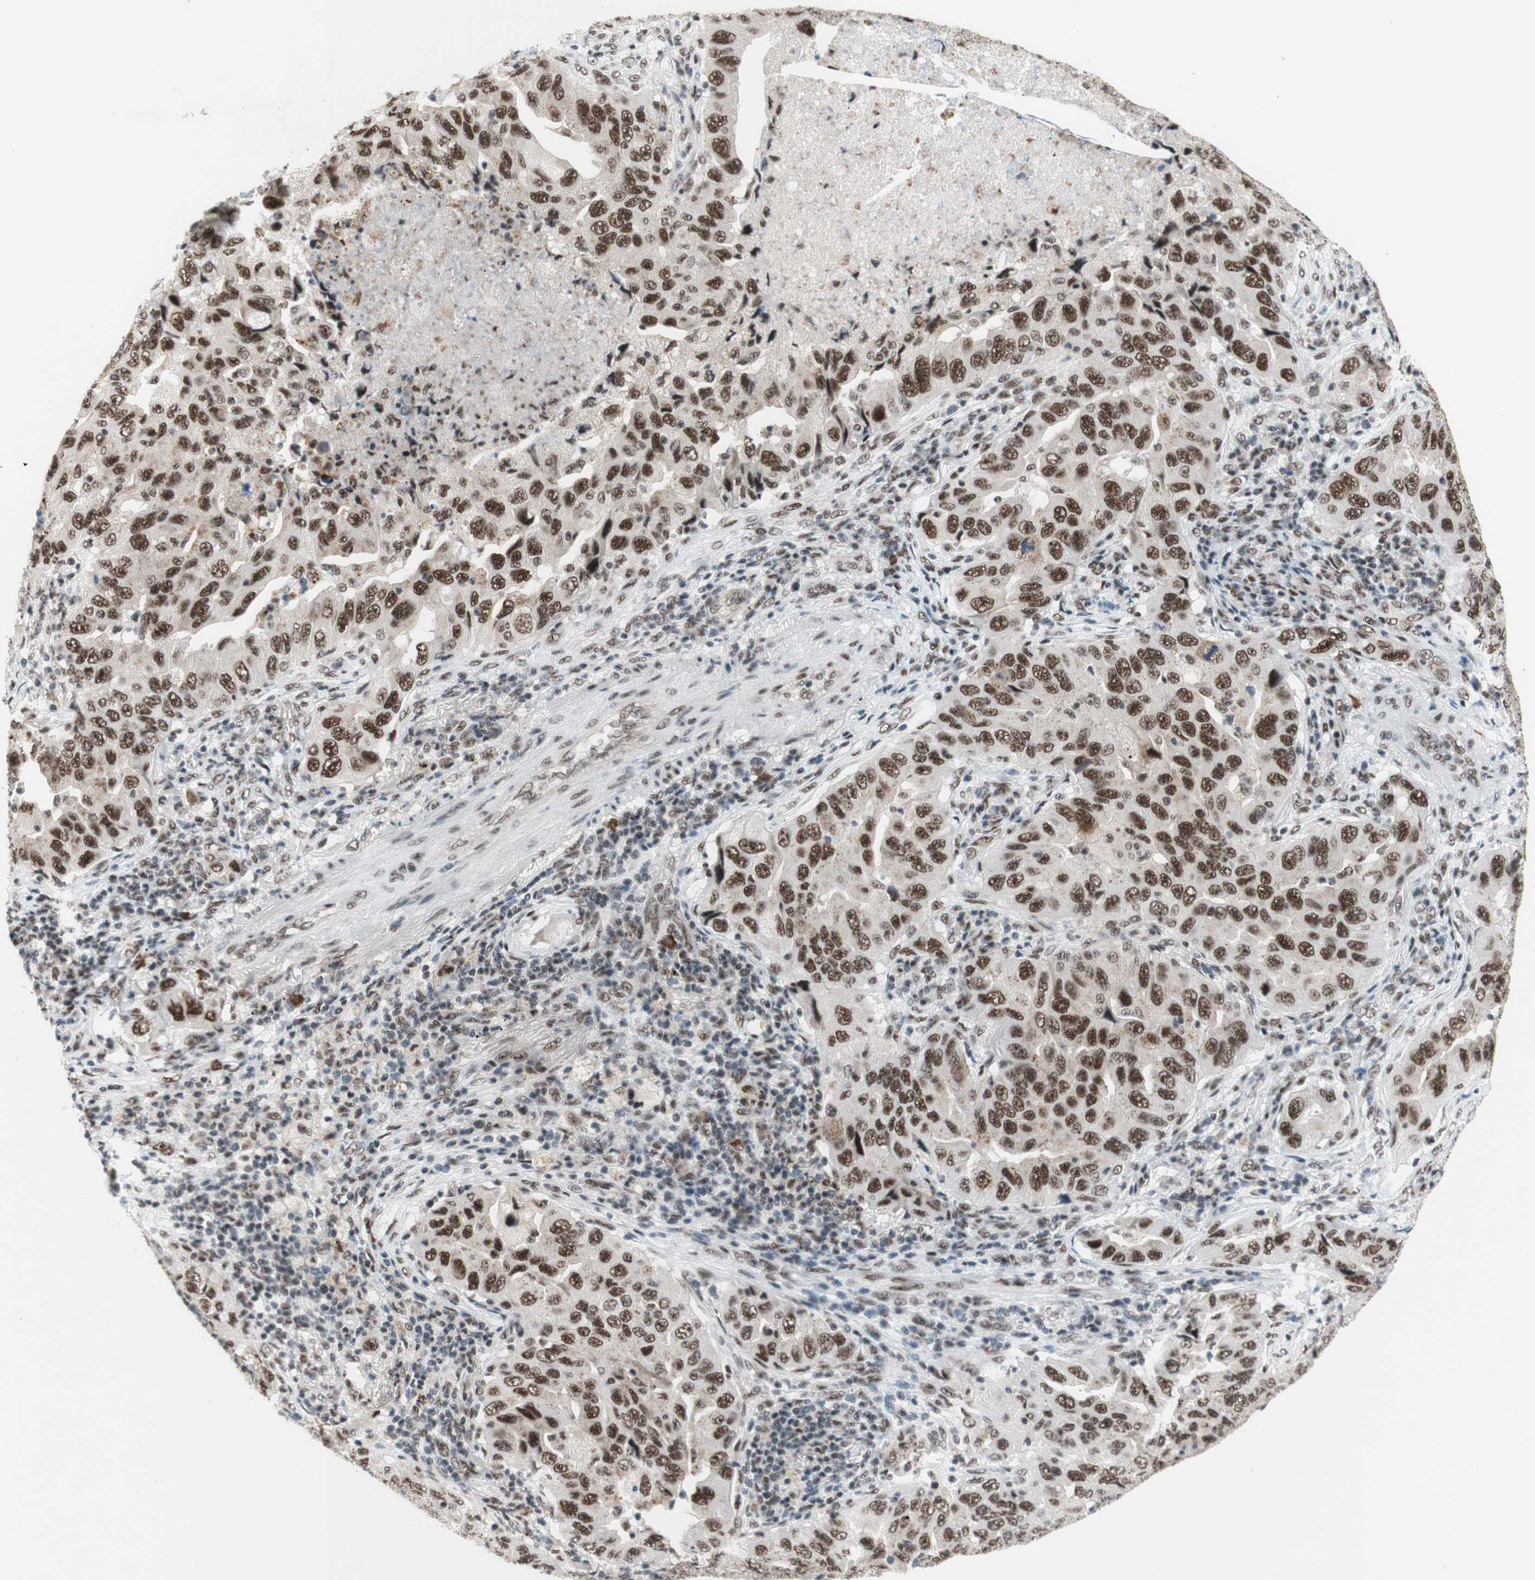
{"staining": {"intensity": "strong", "quantity": ">75%", "location": "nuclear"}, "tissue": "lung cancer", "cell_type": "Tumor cells", "image_type": "cancer", "snomed": [{"axis": "morphology", "description": "Adenocarcinoma, NOS"}, {"axis": "topography", "description": "Lung"}], "caption": "Human lung cancer stained with a protein marker displays strong staining in tumor cells.", "gene": "PRPF19", "patient": {"sex": "female", "age": 65}}